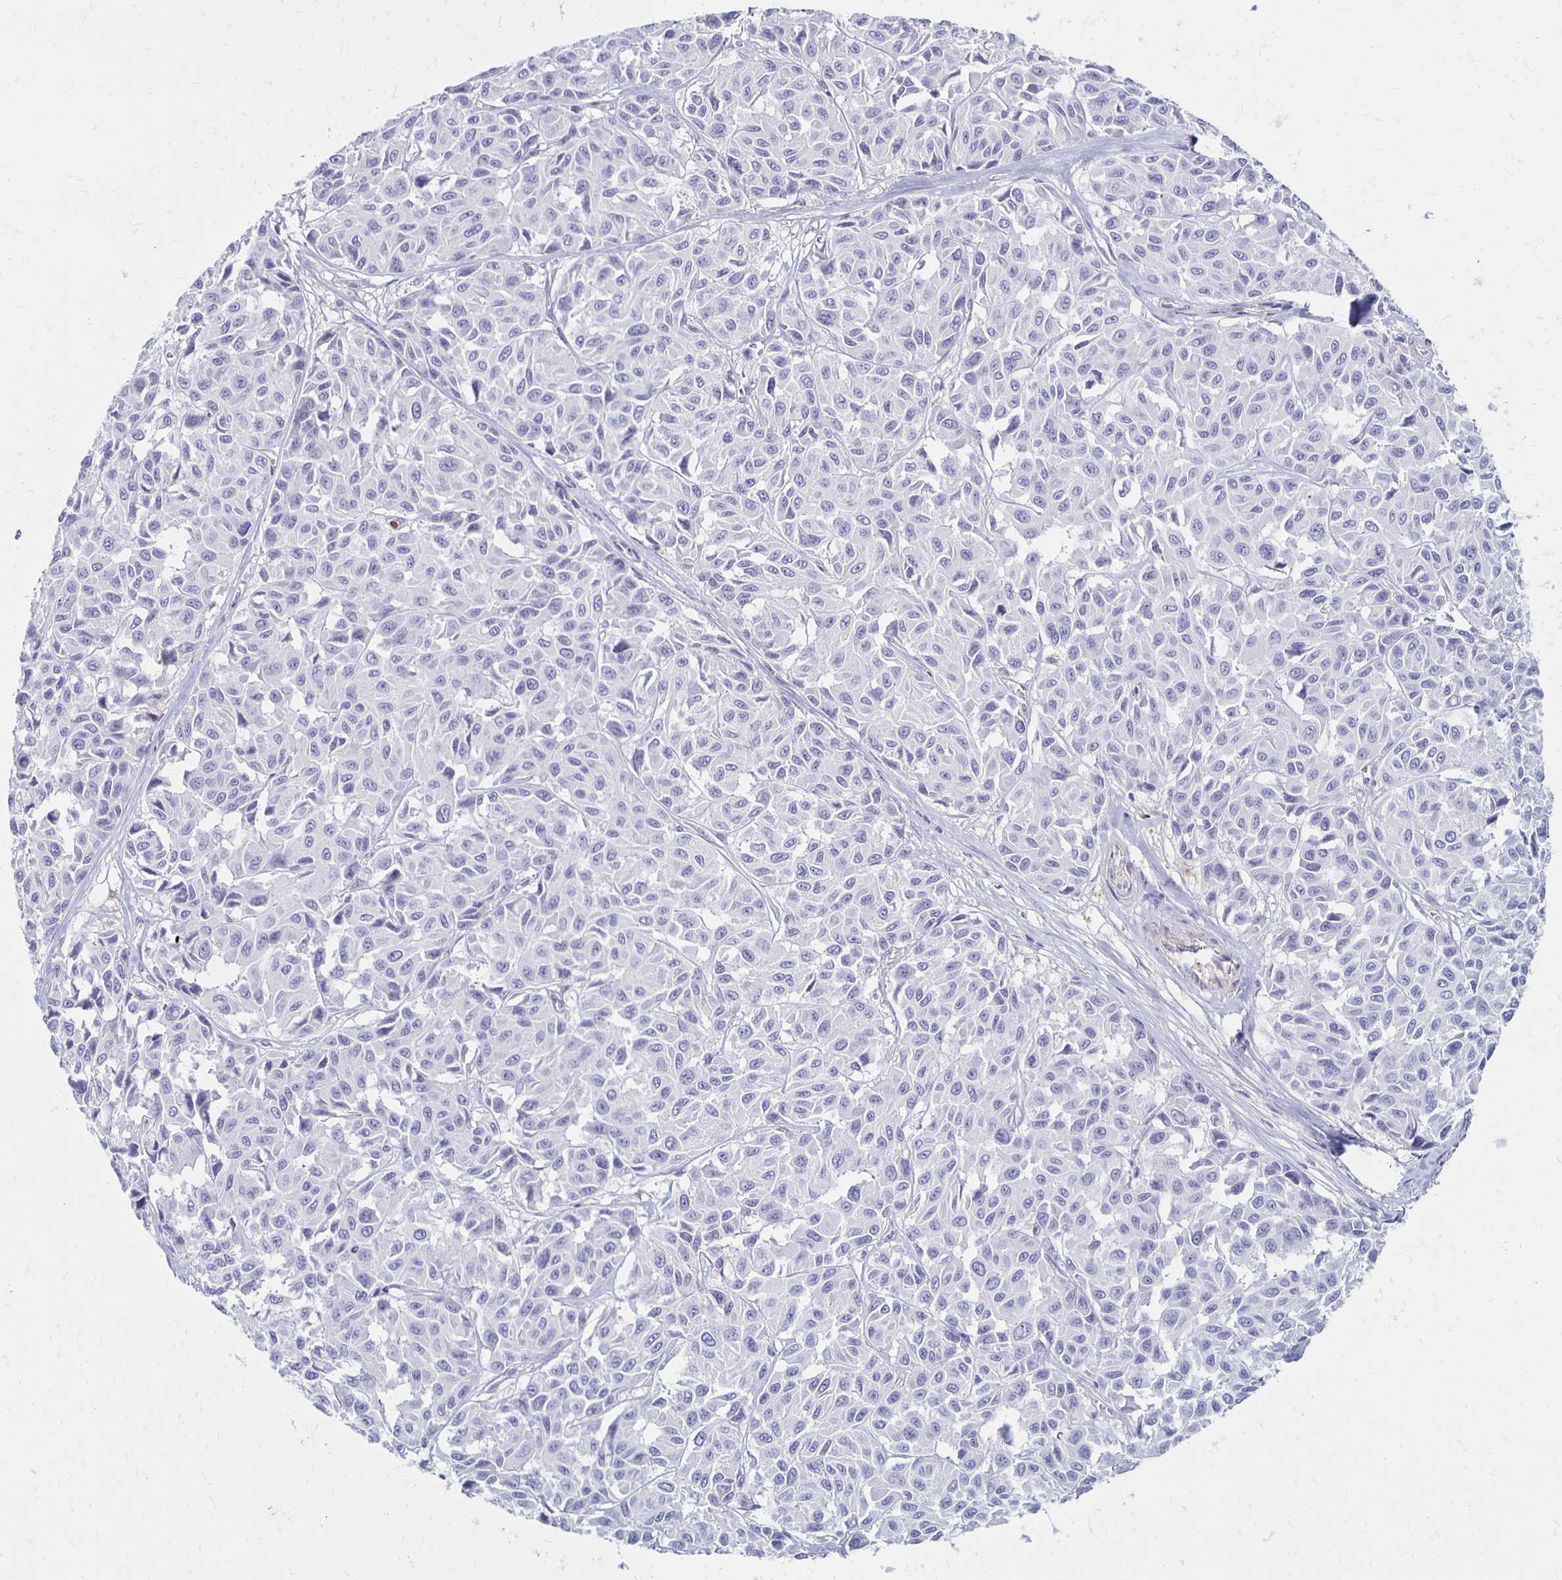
{"staining": {"intensity": "negative", "quantity": "none", "location": "none"}, "tissue": "melanoma", "cell_type": "Tumor cells", "image_type": "cancer", "snomed": [{"axis": "morphology", "description": "Malignant melanoma, NOS"}, {"axis": "topography", "description": "Skin"}], "caption": "Melanoma was stained to show a protein in brown. There is no significant staining in tumor cells. Nuclei are stained in blue.", "gene": "CCL21", "patient": {"sex": "female", "age": 66}}